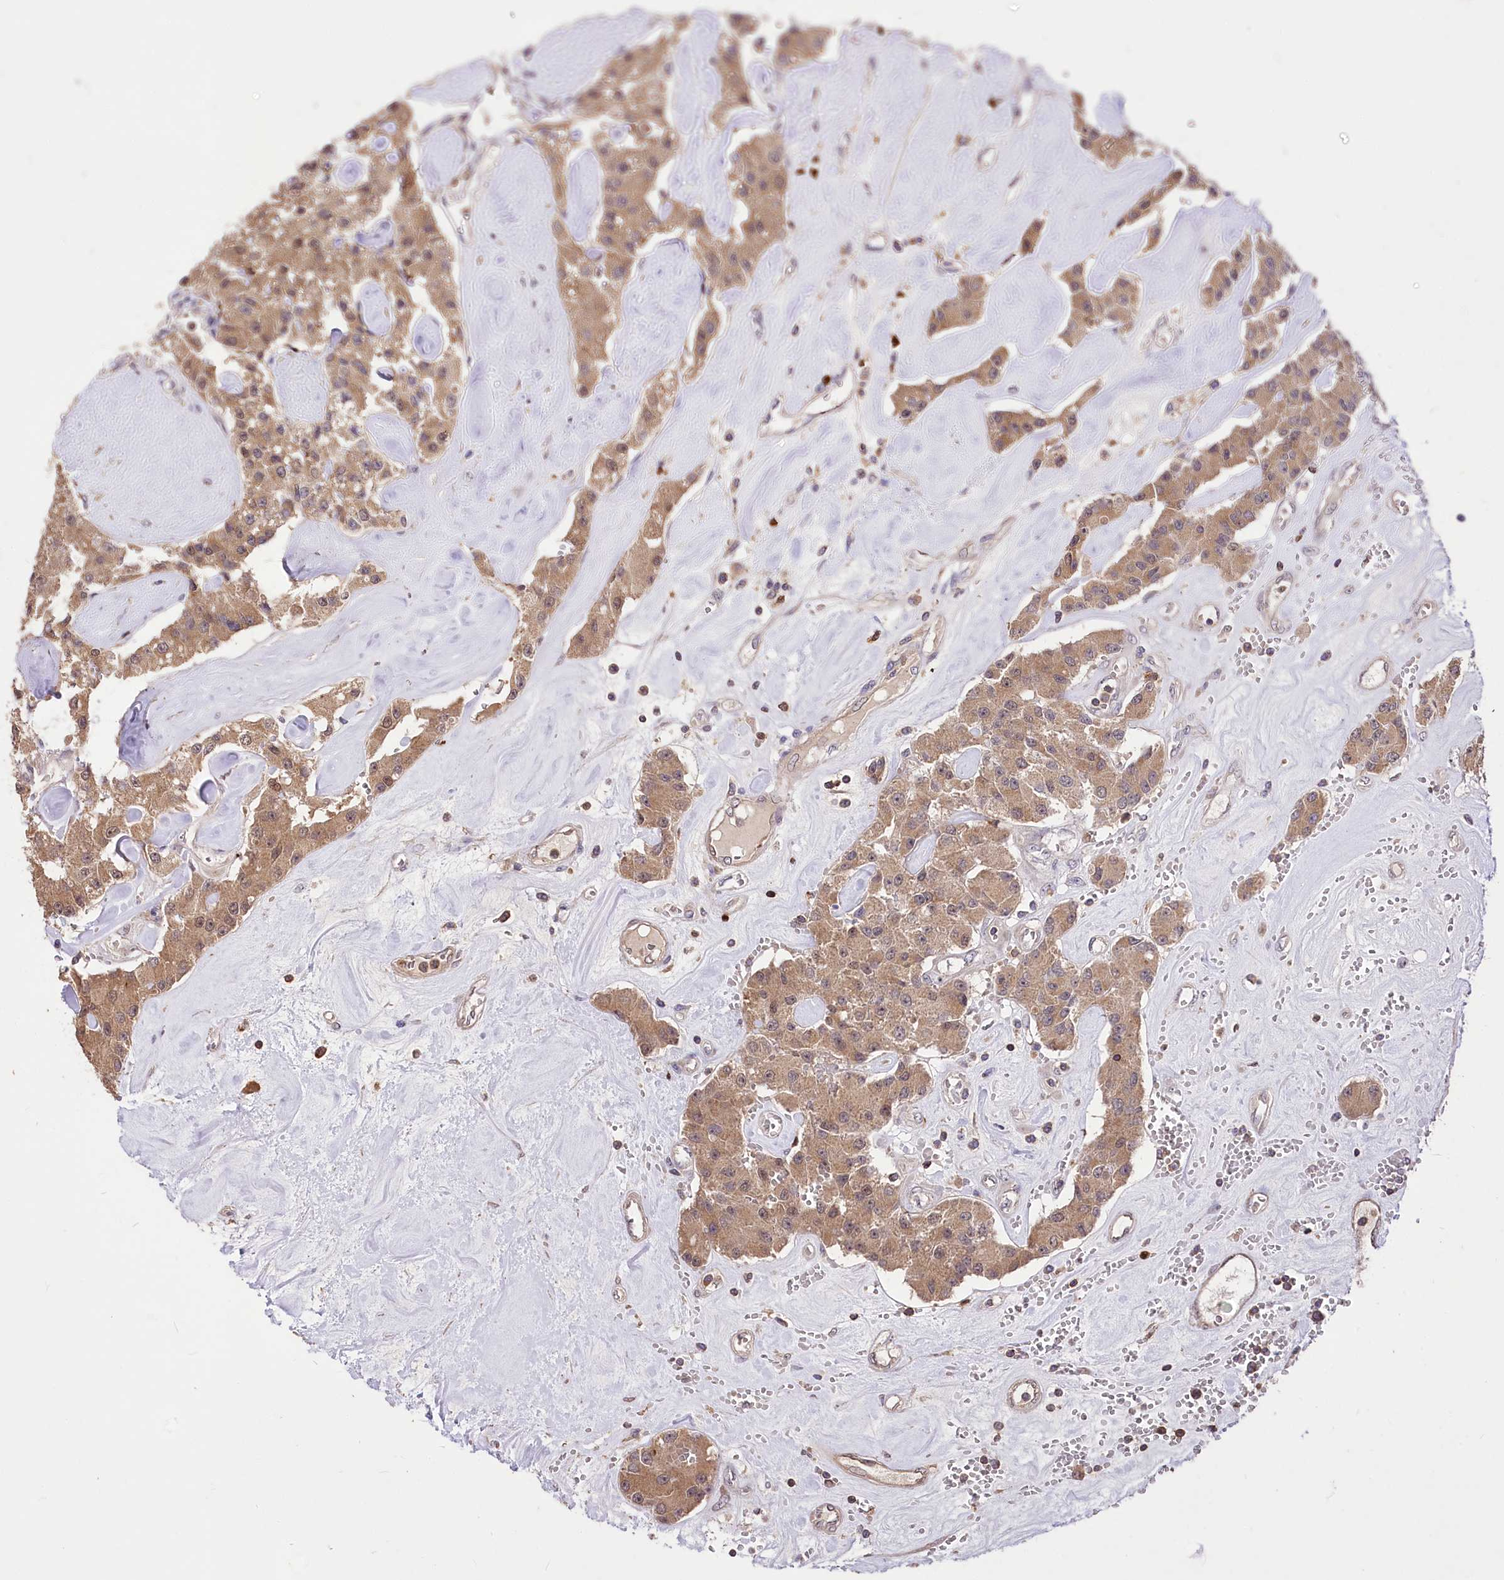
{"staining": {"intensity": "moderate", "quantity": ">75%", "location": "cytoplasmic/membranous"}, "tissue": "carcinoid", "cell_type": "Tumor cells", "image_type": "cancer", "snomed": [{"axis": "morphology", "description": "Carcinoid, malignant, NOS"}, {"axis": "topography", "description": "Pancreas"}], "caption": "Malignant carcinoid was stained to show a protein in brown. There is medium levels of moderate cytoplasmic/membranous positivity in about >75% of tumor cells. Ihc stains the protein in brown and the nuclei are stained blue.", "gene": "SERGEF", "patient": {"sex": "male", "age": 41}}